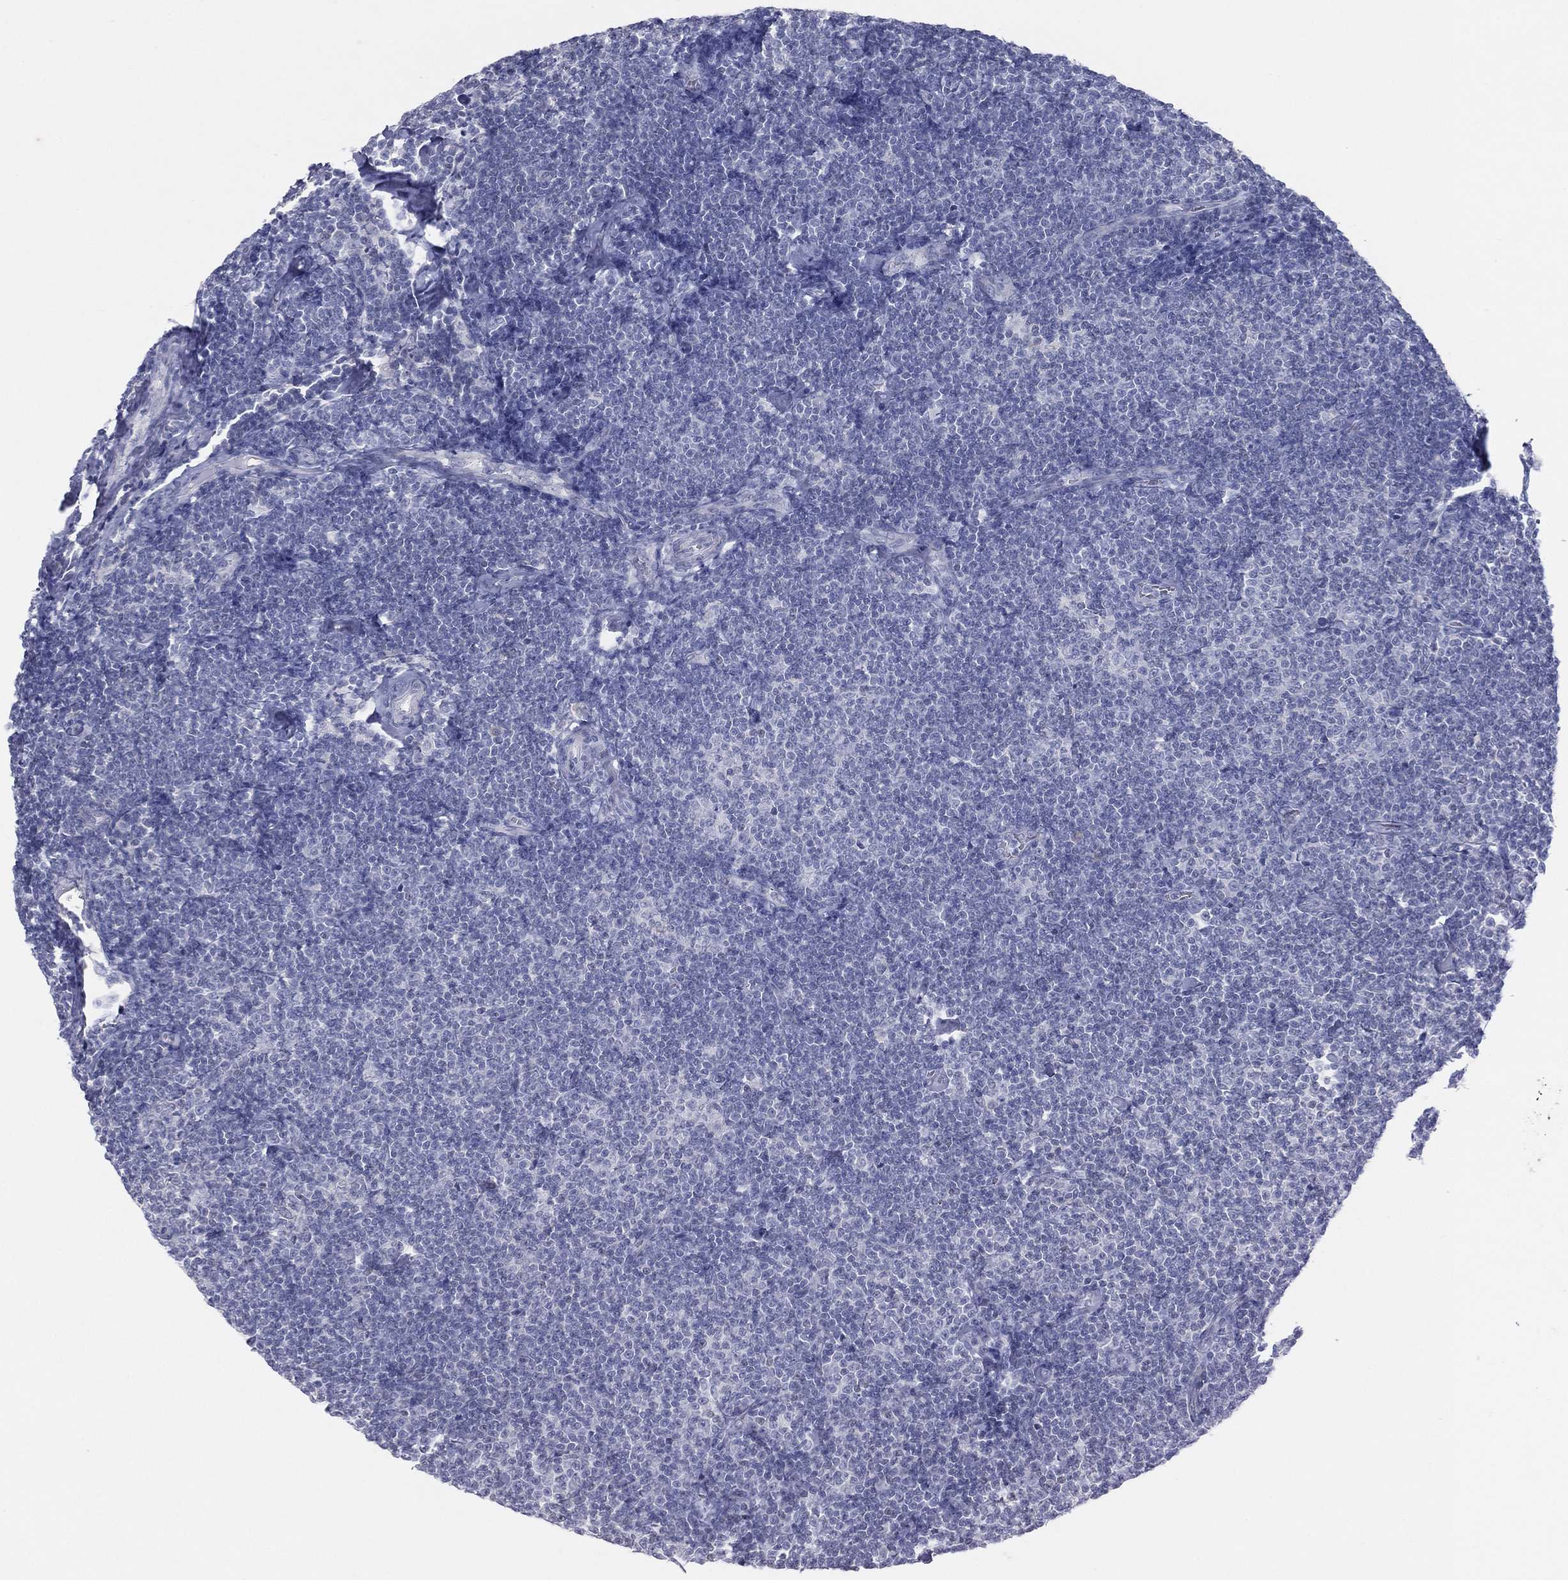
{"staining": {"intensity": "negative", "quantity": "none", "location": "none"}, "tissue": "lymphoma", "cell_type": "Tumor cells", "image_type": "cancer", "snomed": [{"axis": "morphology", "description": "Malignant lymphoma, non-Hodgkin's type, Low grade"}, {"axis": "topography", "description": "Lymph node"}], "caption": "Histopathology image shows no protein positivity in tumor cells of lymphoma tissue. Nuclei are stained in blue.", "gene": "CPT1B", "patient": {"sex": "male", "age": 81}}